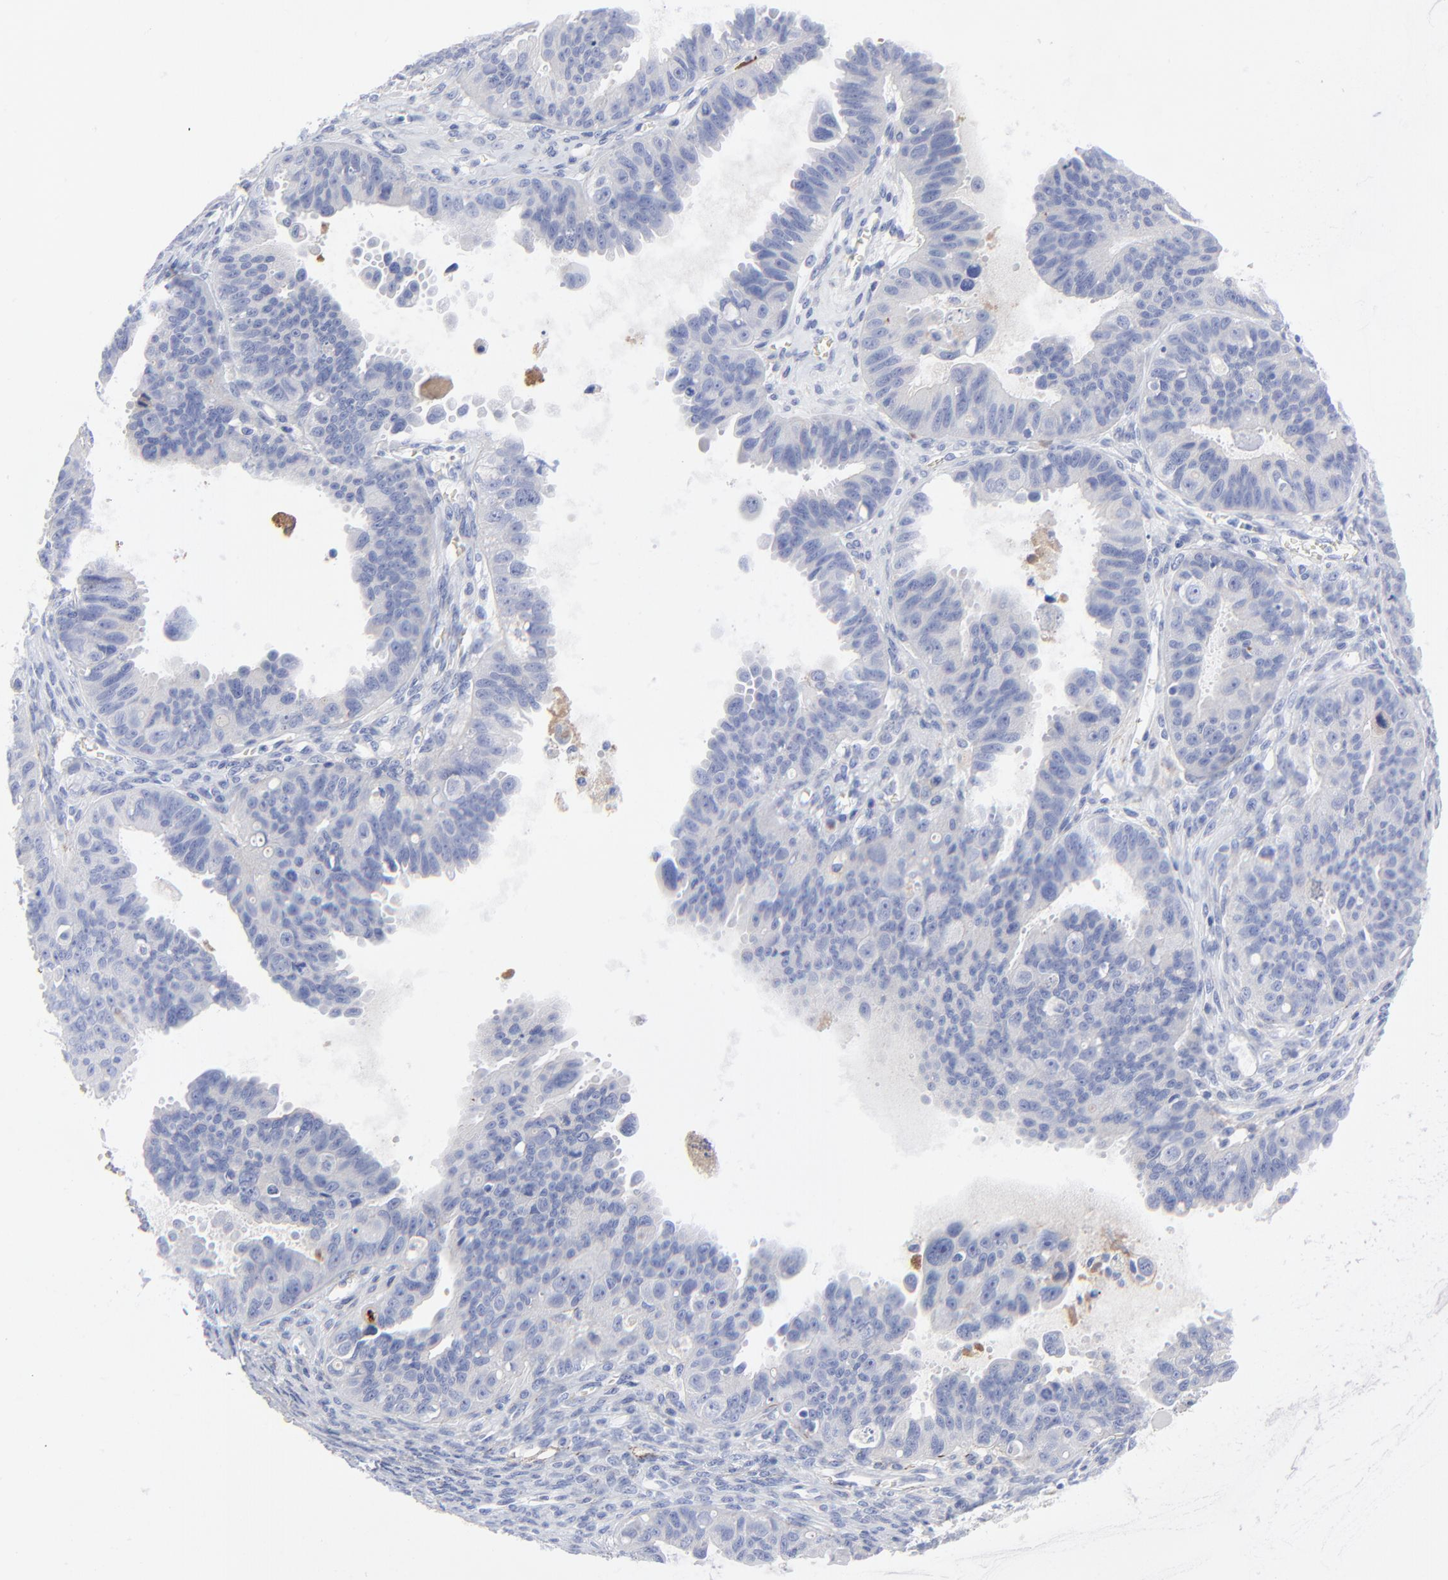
{"staining": {"intensity": "negative", "quantity": "none", "location": "none"}, "tissue": "ovarian cancer", "cell_type": "Tumor cells", "image_type": "cancer", "snomed": [{"axis": "morphology", "description": "Carcinoma, endometroid"}, {"axis": "topography", "description": "Ovary"}], "caption": "This histopathology image is of ovarian cancer (endometroid carcinoma) stained with IHC to label a protein in brown with the nuclei are counter-stained blue. There is no staining in tumor cells. The staining was performed using DAB (3,3'-diaminobenzidine) to visualize the protein expression in brown, while the nuclei were stained in blue with hematoxylin (Magnification: 20x).", "gene": "FBLN2", "patient": {"sex": "female", "age": 85}}